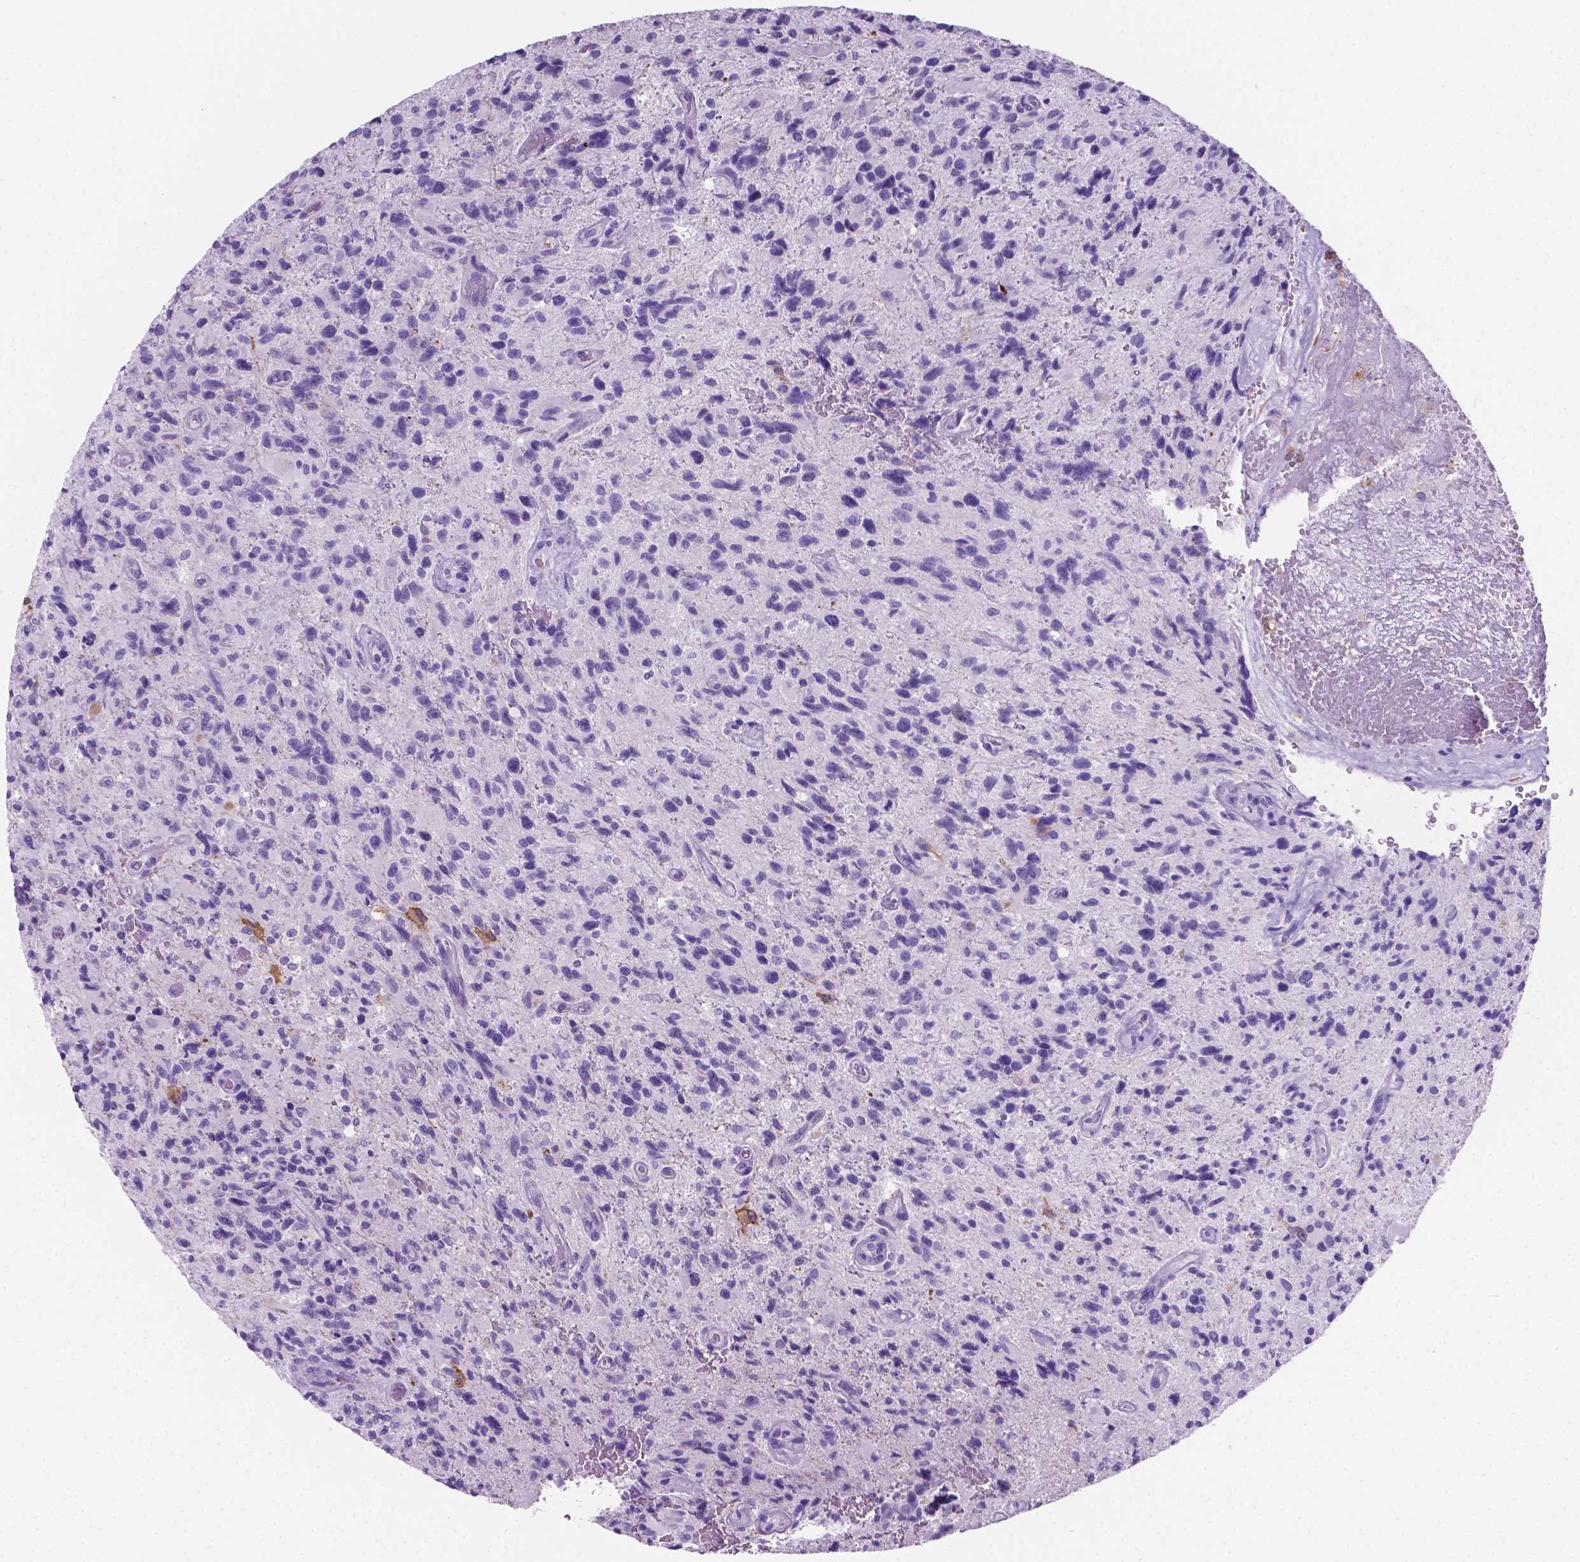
{"staining": {"intensity": "negative", "quantity": "none", "location": "none"}, "tissue": "glioma", "cell_type": "Tumor cells", "image_type": "cancer", "snomed": [{"axis": "morphology", "description": "Glioma, malignant, High grade"}, {"axis": "topography", "description": "Brain"}], "caption": "This micrograph is of glioma stained with immunohistochemistry to label a protein in brown with the nuclei are counter-stained blue. There is no positivity in tumor cells.", "gene": "MACF1", "patient": {"sex": "male", "age": 63}}